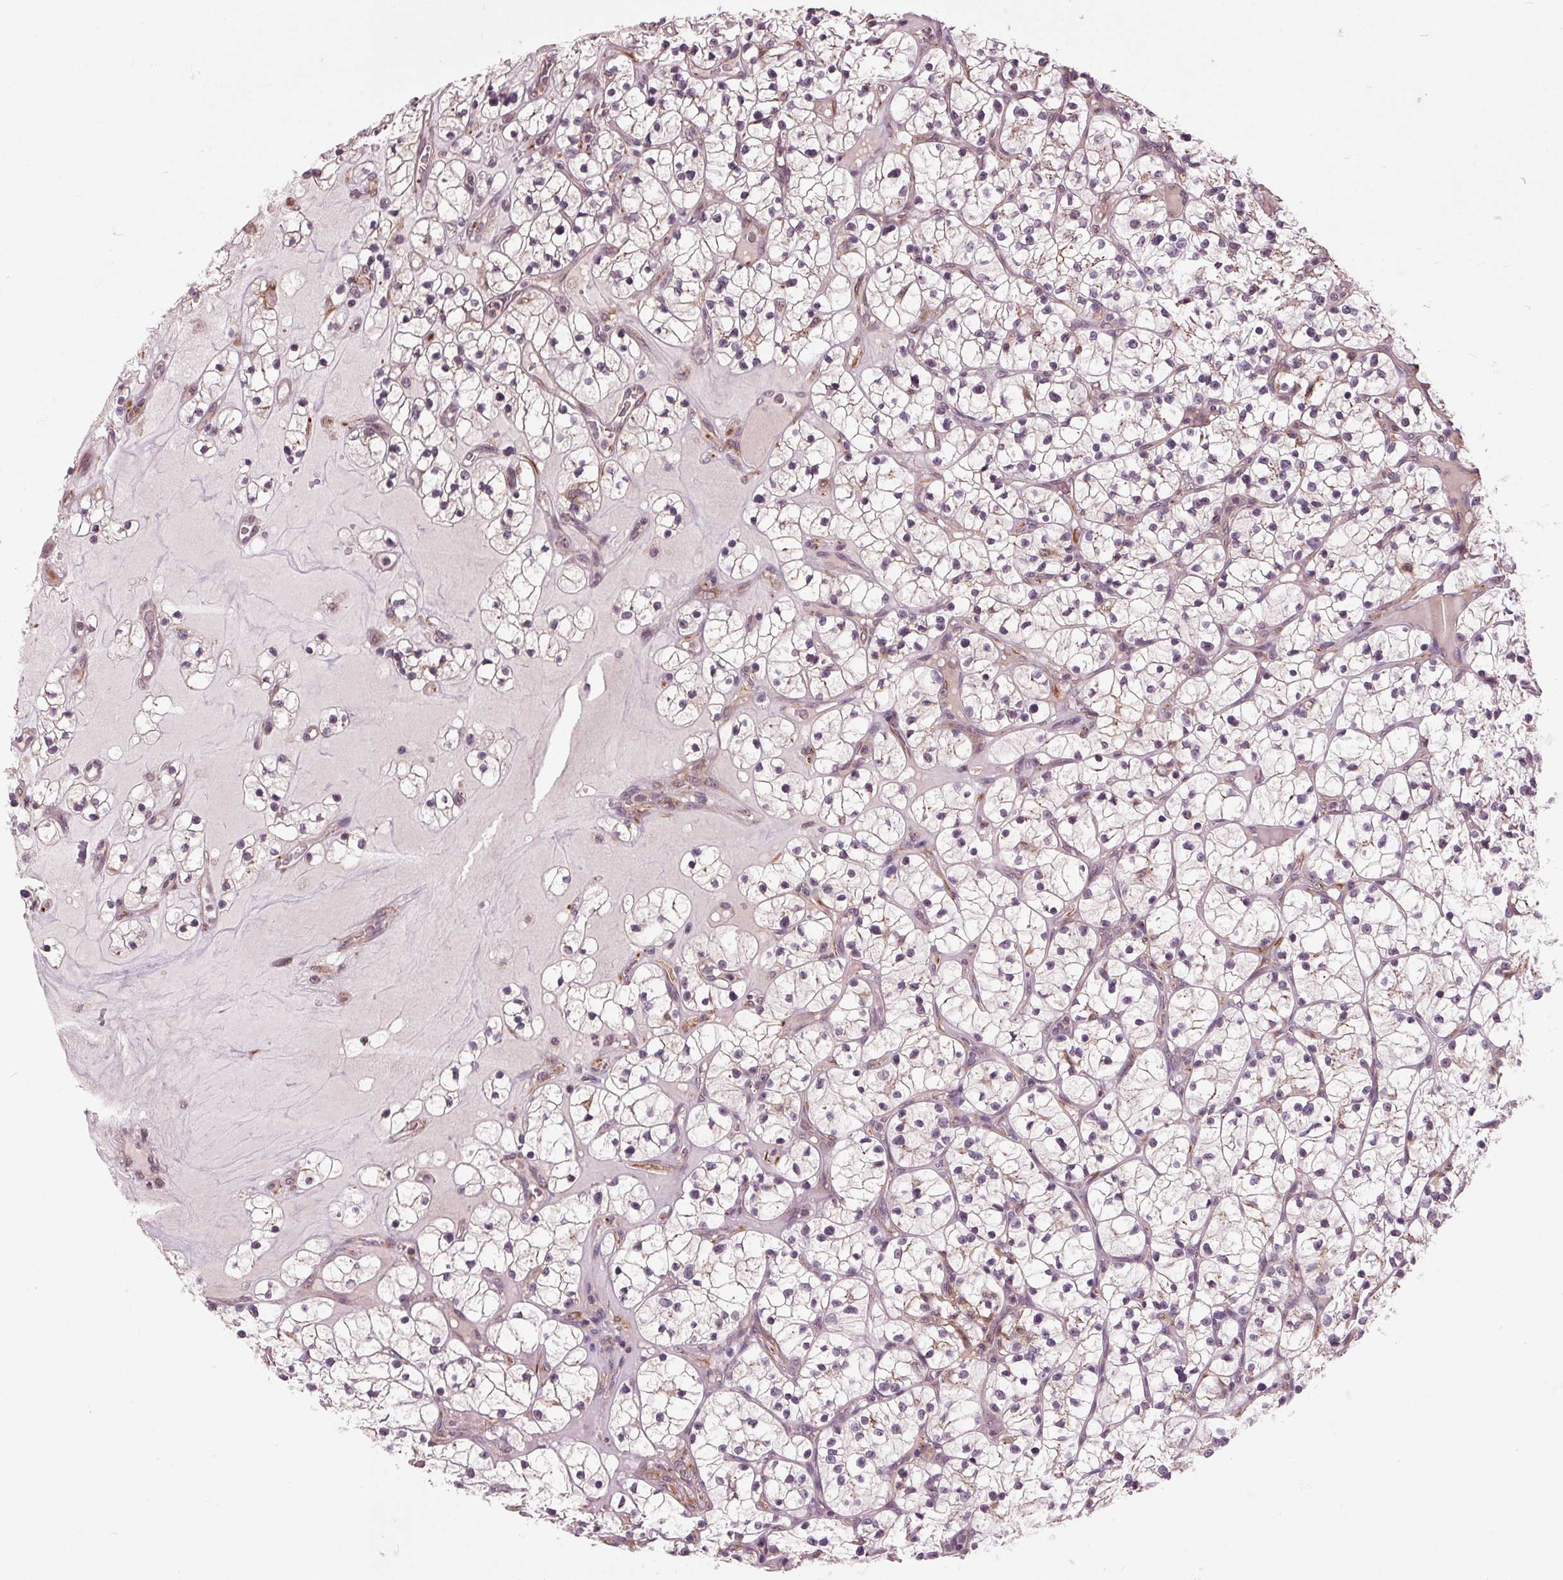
{"staining": {"intensity": "negative", "quantity": "none", "location": "none"}, "tissue": "renal cancer", "cell_type": "Tumor cells", "image_type": "cancer", "snomed": [{"axis": "morphology", "description": "Adenocarcinoma, NOS"}, {"axis": "topography", "description": "Kidney"}], "caption": "IHC photomicrograph of renal cancer stained for a protein (brown), which reveals no positivity in tumor cells.", "gene": "BSDC1", "patient": {"sex": "female", "age": 64}}